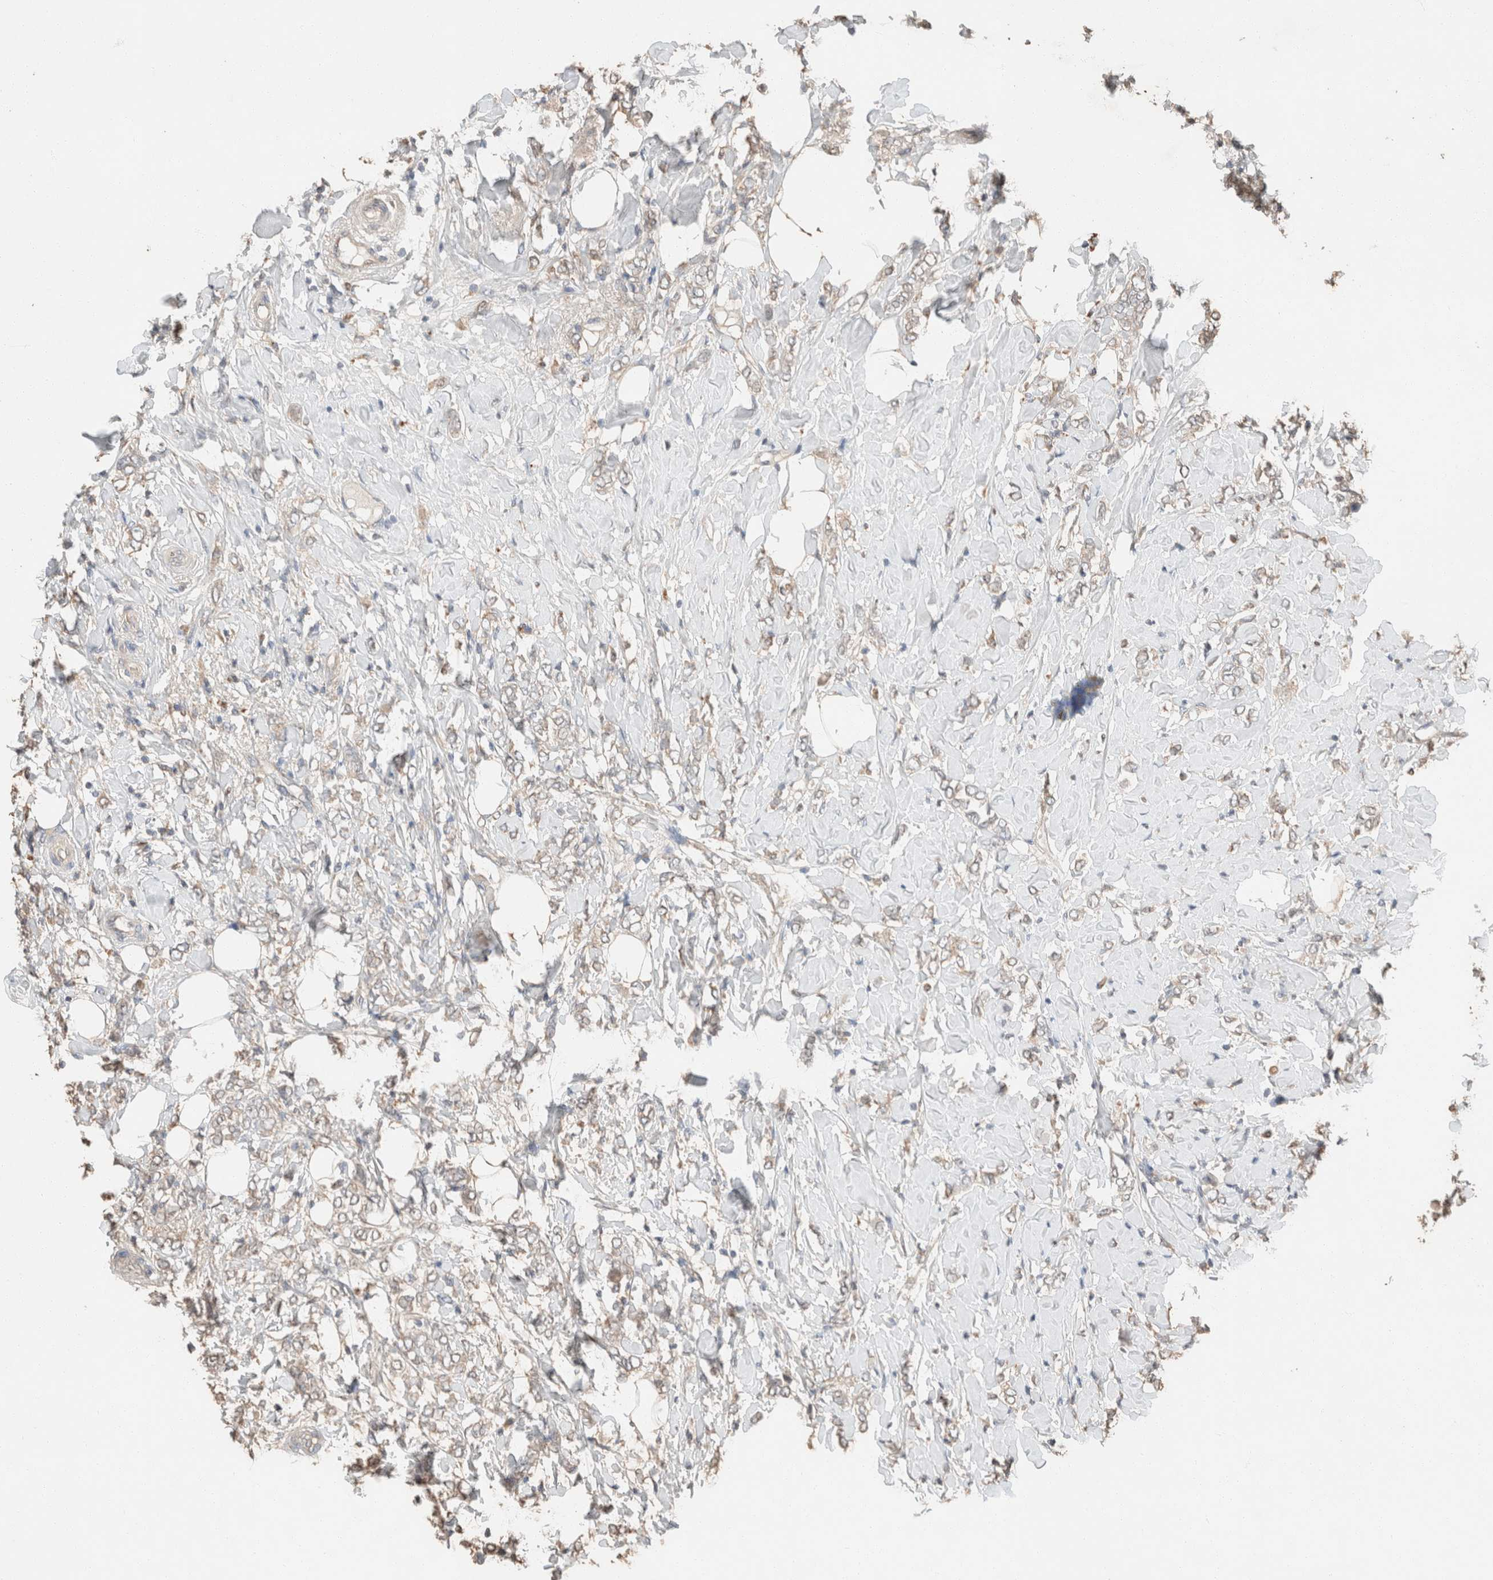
{"staining": {"intensity": "negative", "quantity": "none", "location": "none"}, "tissue": "breast cancer", "cell_type": "Tumor cells", "image_type": "cancer", "snomed": [{"axis": "morphology", "description": "Normal tissue, NOS"}, {"axis": "morphology", "description": "Lobular carcinoma"}, {"axis": "topography", "description": "Breast"}], "caption": "Immunohistochemistry (IHC) photomicrograph of human breast cancer (lobular carcinoma) stained for a protein (brown), which demonstrates no positivity in tumor cells.", "gene": "TUBD1", "patient": {"sex": "female", "age": 47}}